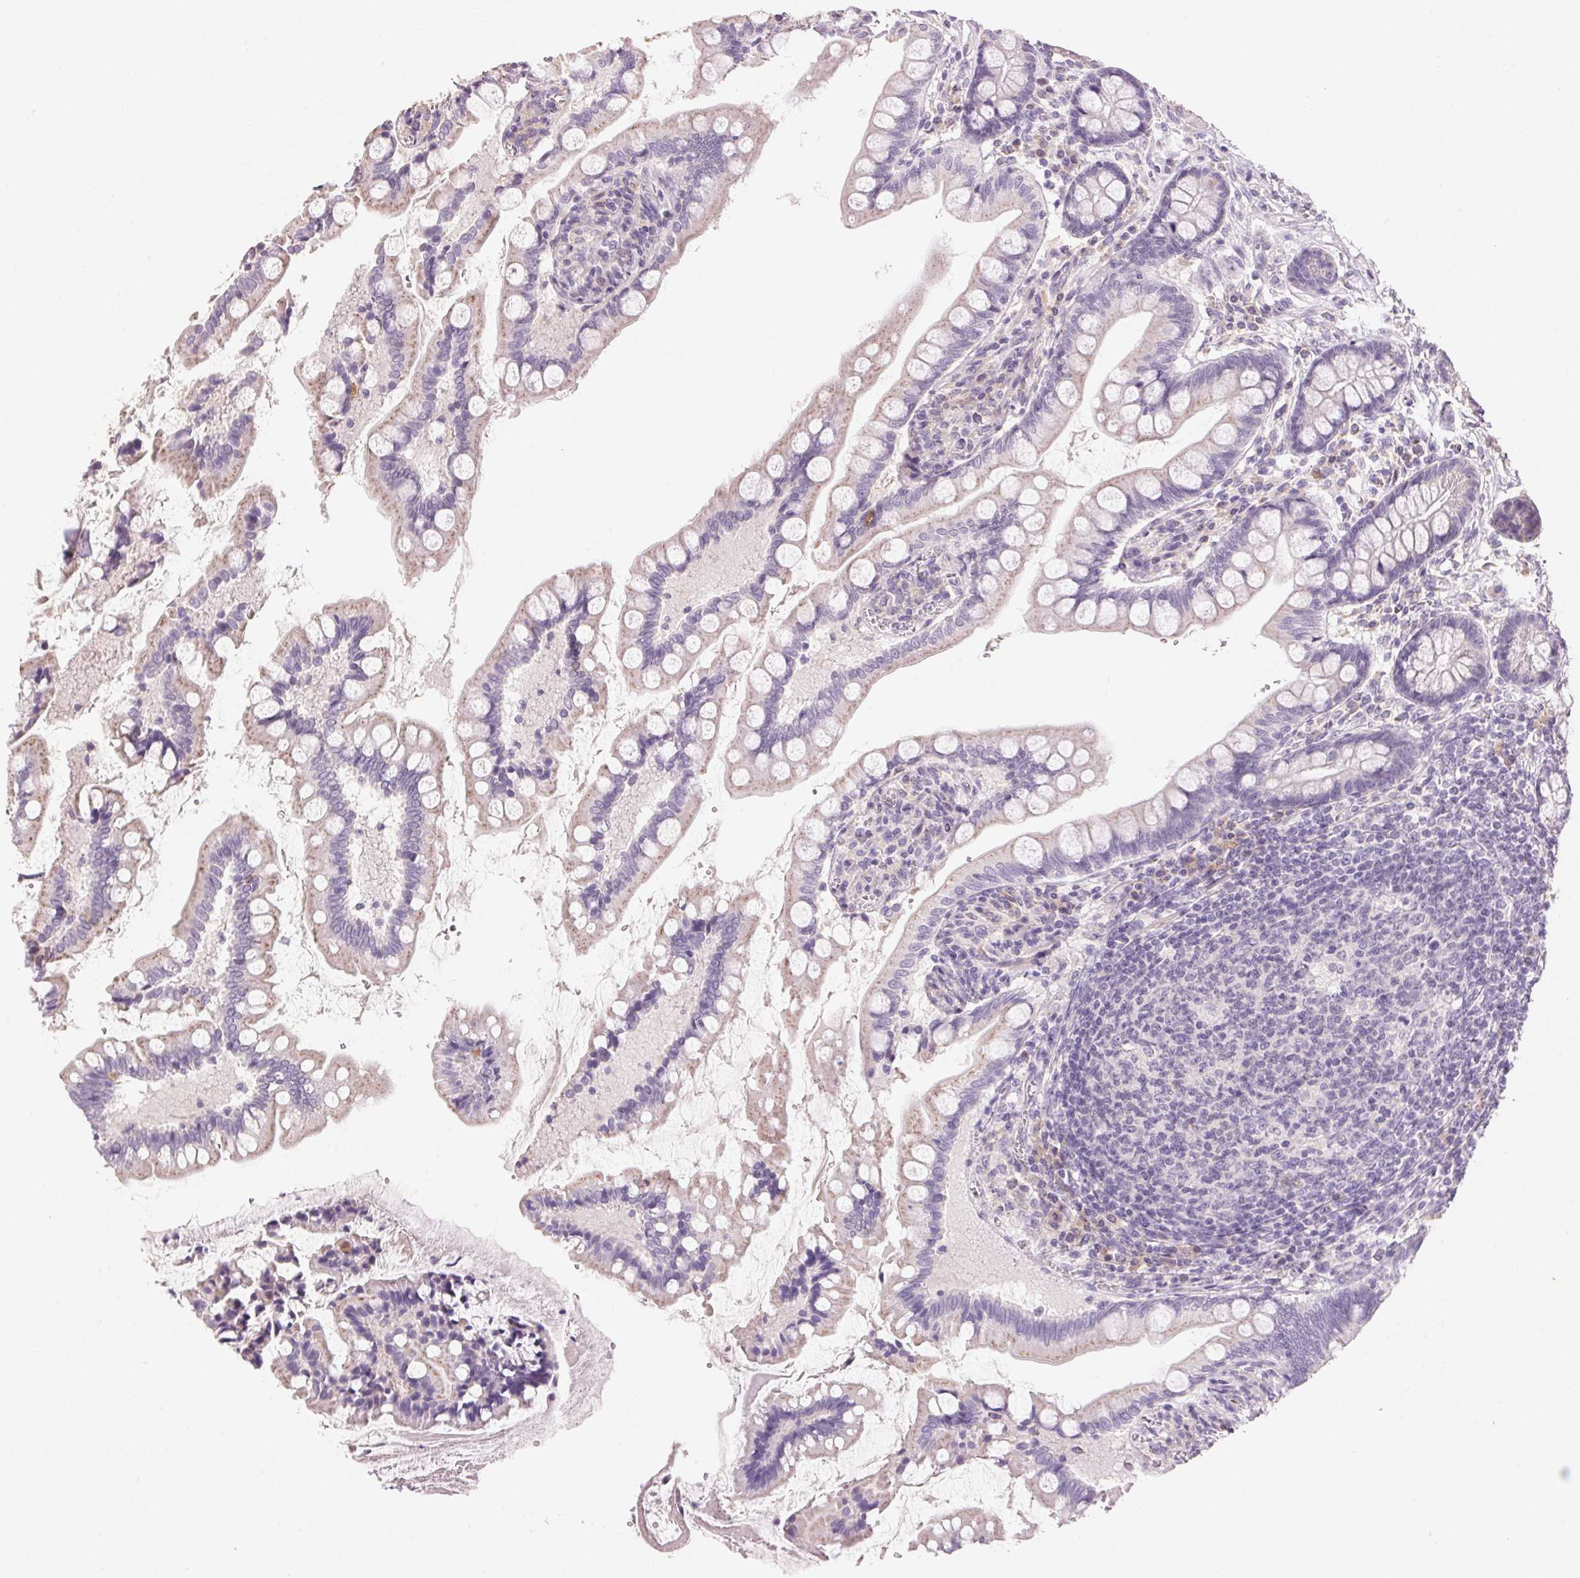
{"staining": {"intensity": "negative", "quantity": "none", "location": "none"}, "tissue": "small intestine", "cell_type": "Glandular cells", "image_type": "normal", "snomed": [{"axis": "morphology", "description": "Normal tissue, NOS"}, {"axis": "topography", "description": "Small intestine"}], "caption": "Unremarkable small intestine was stained to show a protein in brown. There is no significant expression in glandular cells. The staining is performed using DAB (3,3'-diaminobenzidine) brown chromogen with nuclei counter-stained in using hematoxylin.", "gene": "LYZL6", "patient": {"sex": "female", "age": 56}}